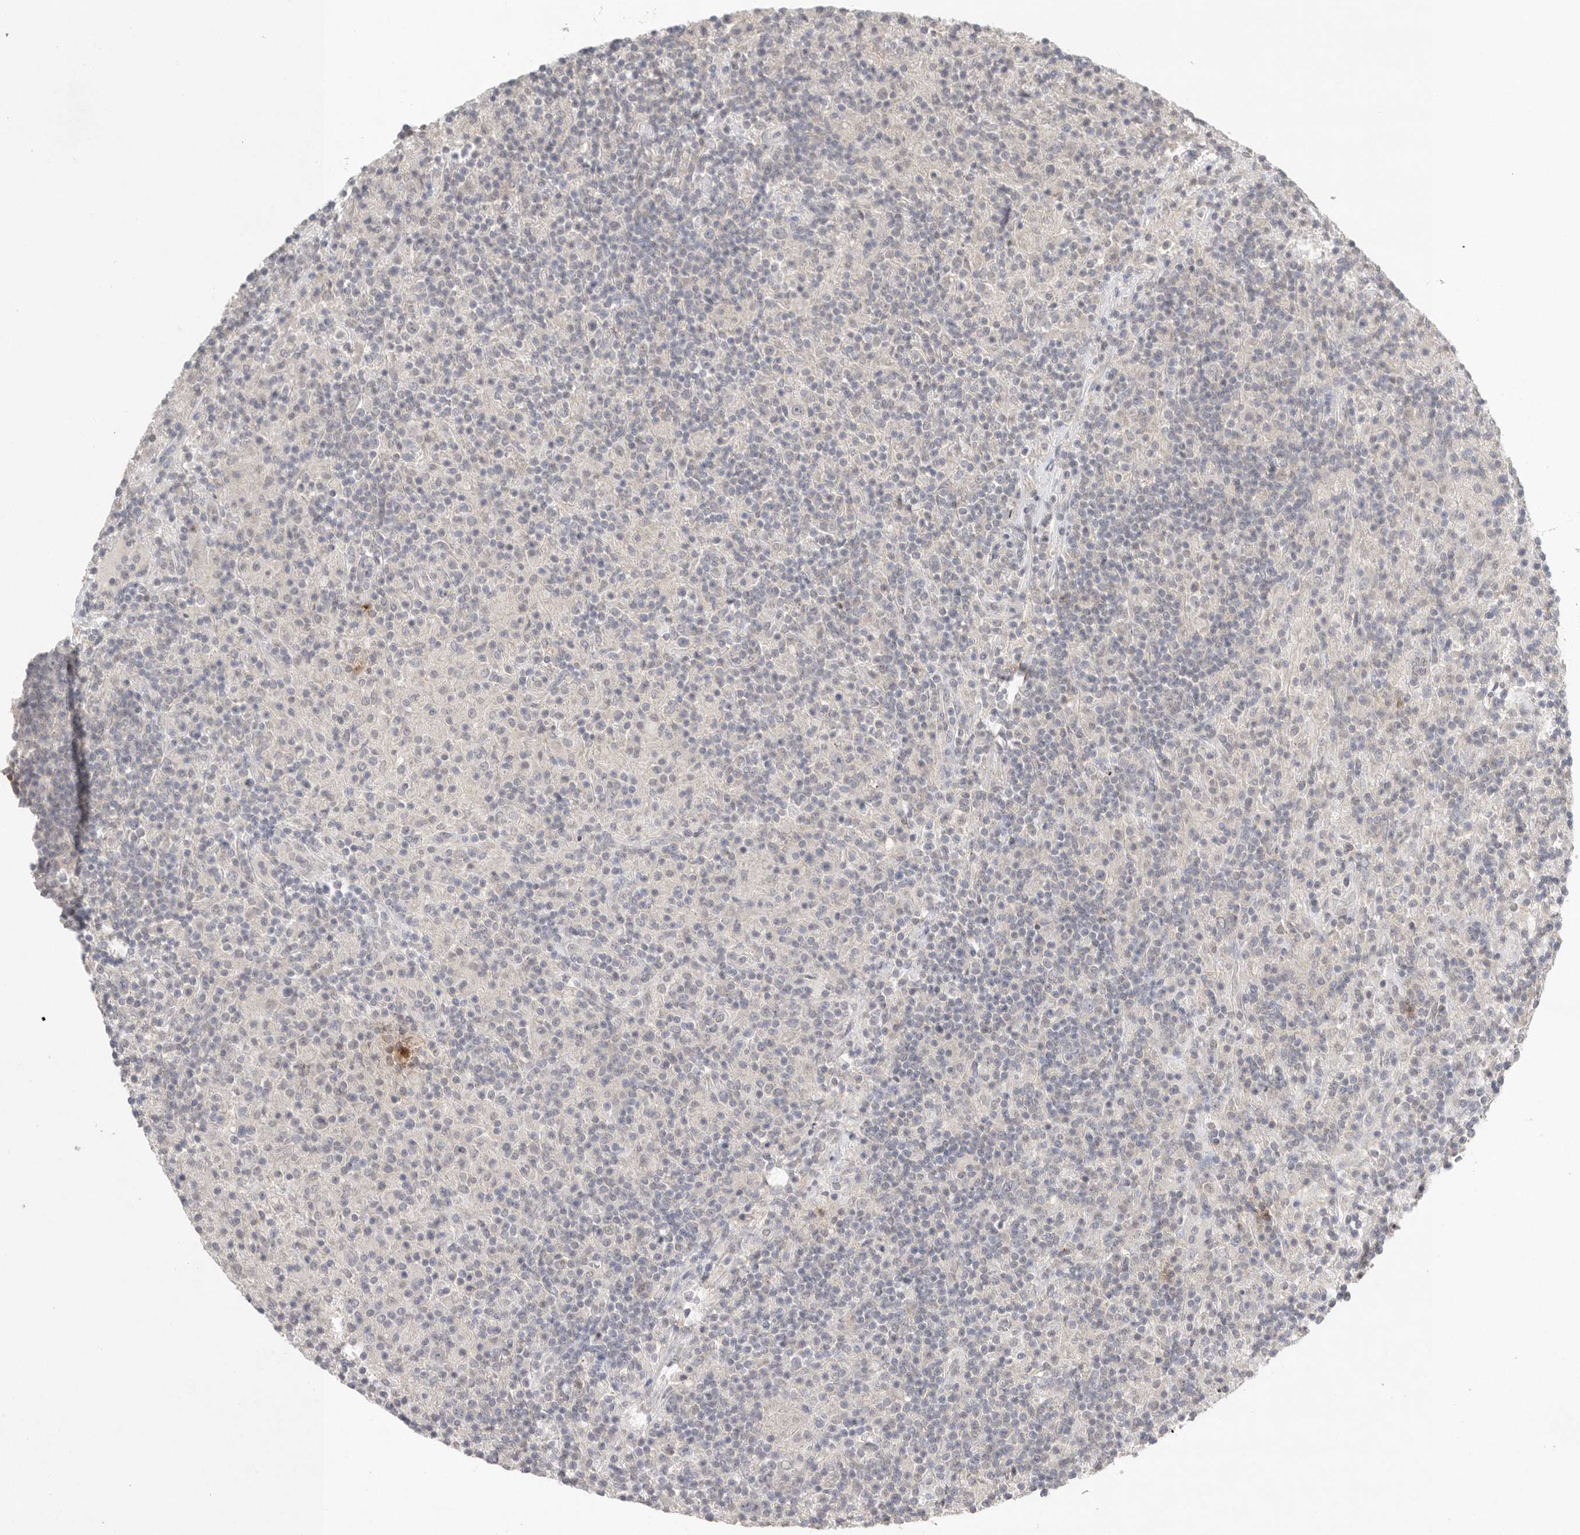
{"staining": {"intensity": "negative", "quantity": "none", "location": "none"}, "tissue": "lymphoma", "cell_type": "Tumor cells", "image_type": "cancer", "snomed": [{"axis": "morphology", "description": "Hodgkin's disease, NOS"}, {"axis": "topography", "description": "Lymph node"}], "caption": "An IHC micrograph of Hodgkin's disease is shown. There is no staining in tumor cells of Hodgkin's disease.", "gene": "KLK5", "patient": {"sex": "male", "age": 70}}